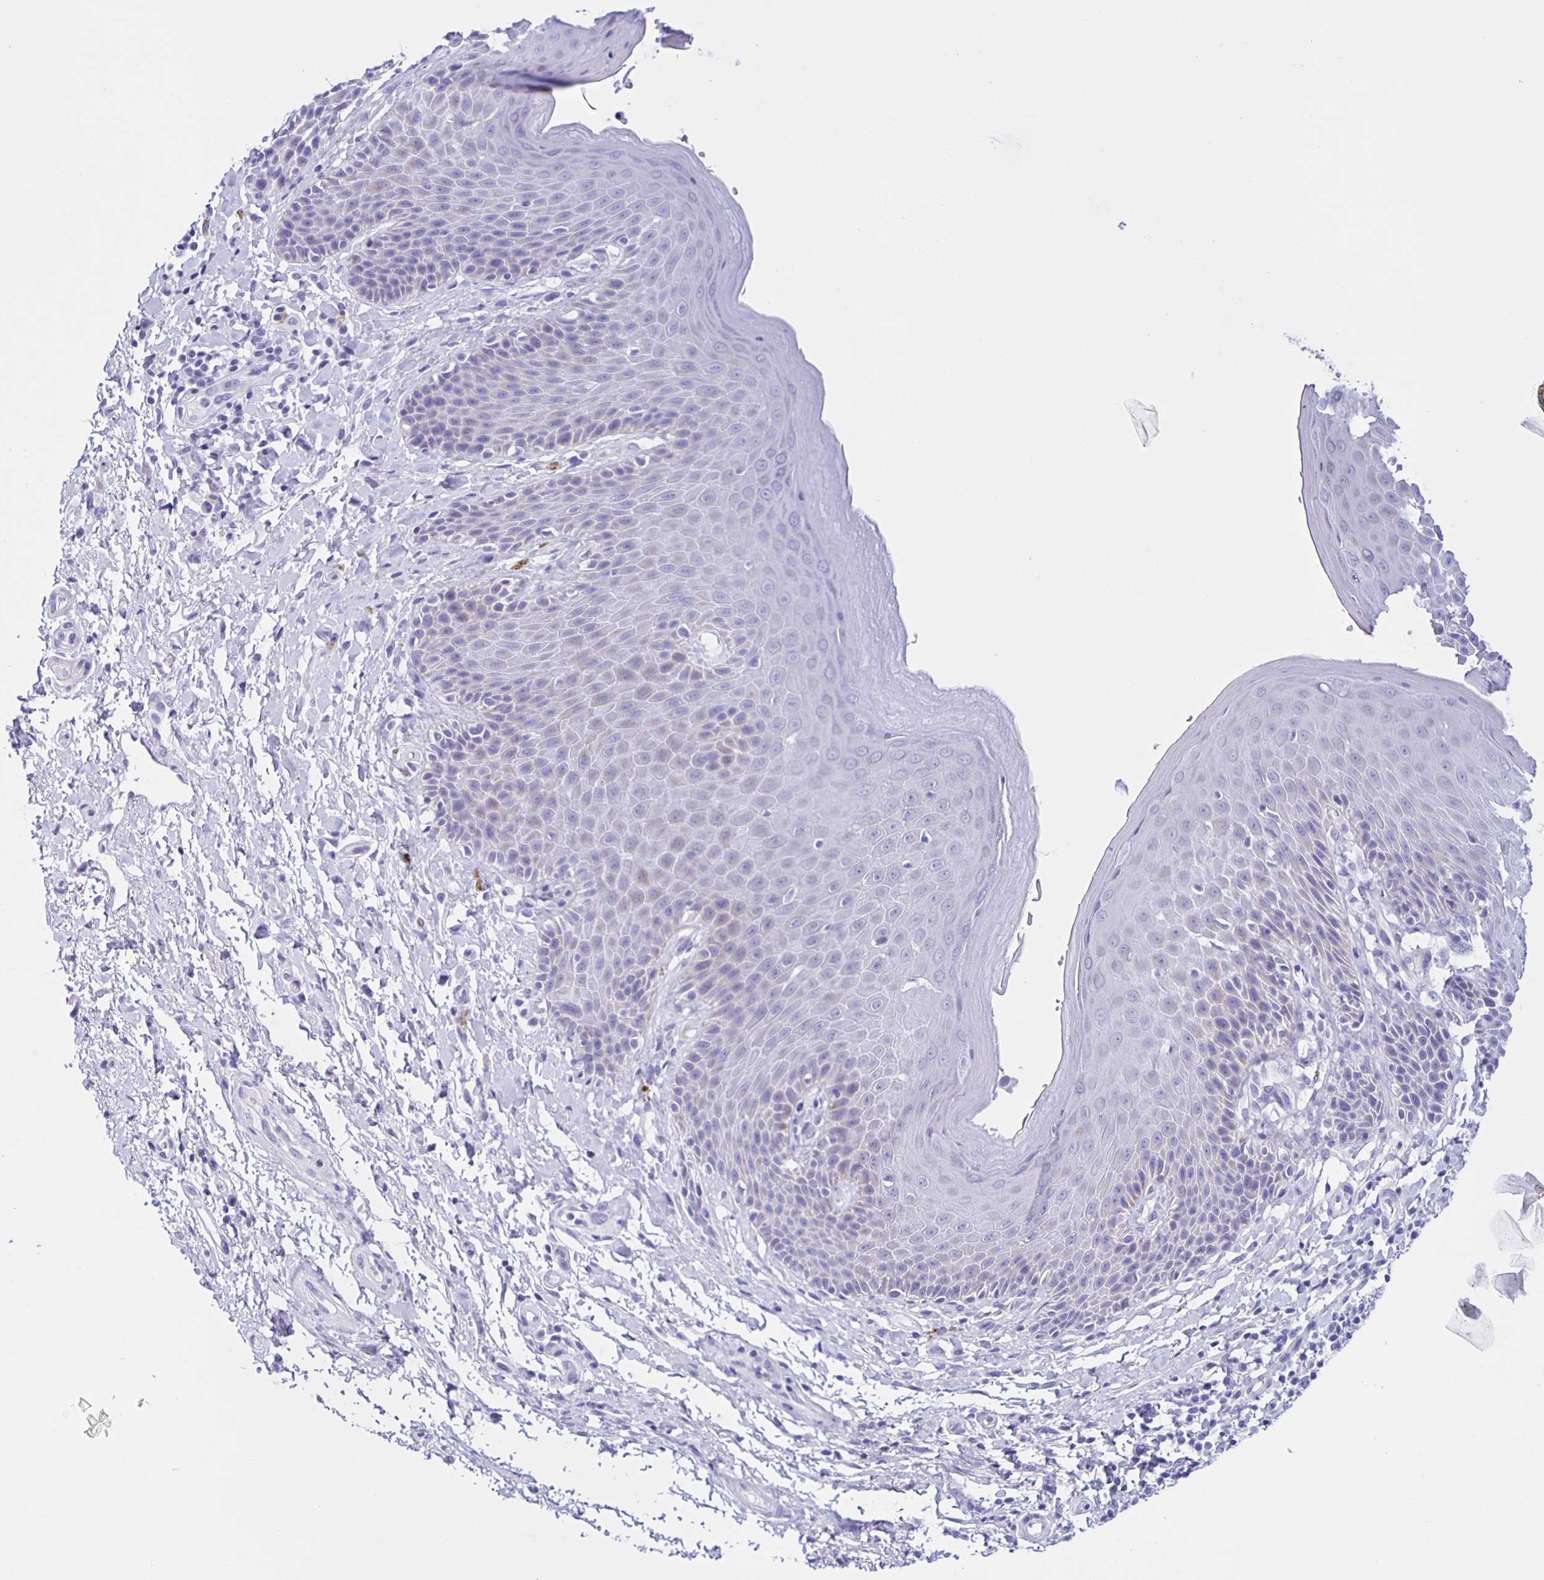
{"staining": {"intensity": "negative", "quantity": "none", "location": "none"}, "tissue": "skin", "cell_type": "Epidermal cells", "image_type": "normal", "snomed": [{"axis": "morphology", "description": "Normal tissue, NOS"}, {"axis": "topography", "description": "Anal"}, {"axis": "topography", "description": "Peripheral nerve tissue"}], "caption": "DAB immunohistochemical staining of unremarkable human skin demonstrates no significant positivity in epidermal cells.", "gene": "AQP6", "patient": {"sex": "male", "age": 51}}